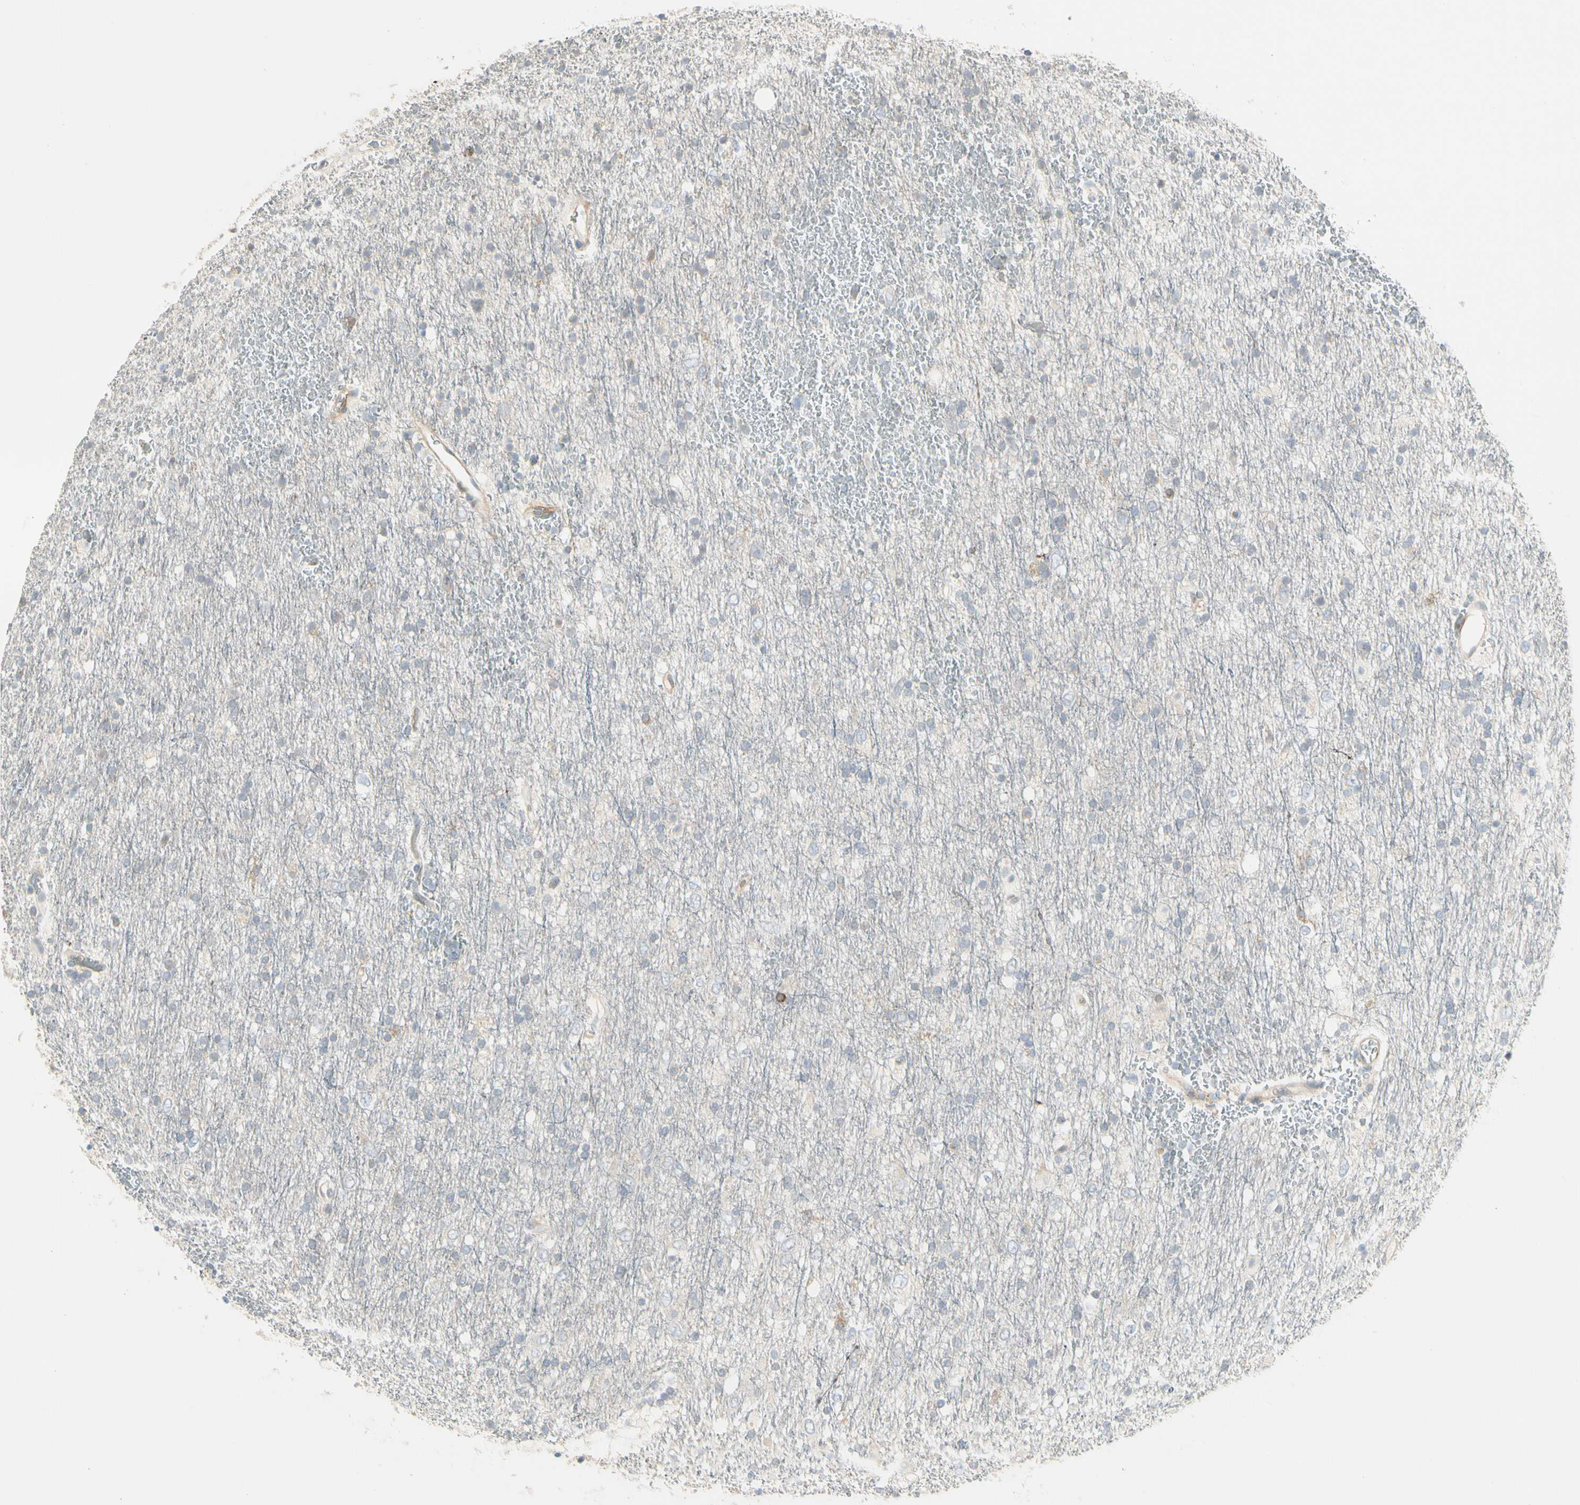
{"staining": {"intensity": "weak", "quantity": "<25%", "location": "cytoplasmic/membranous"}, "tissue": "glioma", "cell_type": "Tumor cells", "image_type": "cancer", "snomed": [{"axis": "morphology", "description": "Glioma, malignant, Low grade"}, {"axis": "topography", "description": "Brain"}], "caption": "Histopathology image shows no significant protein staining in tumor cells of malignant glioma (low-grade).", "gene": "NFKB2", "patient": {"sex": "male", "age": 77}}